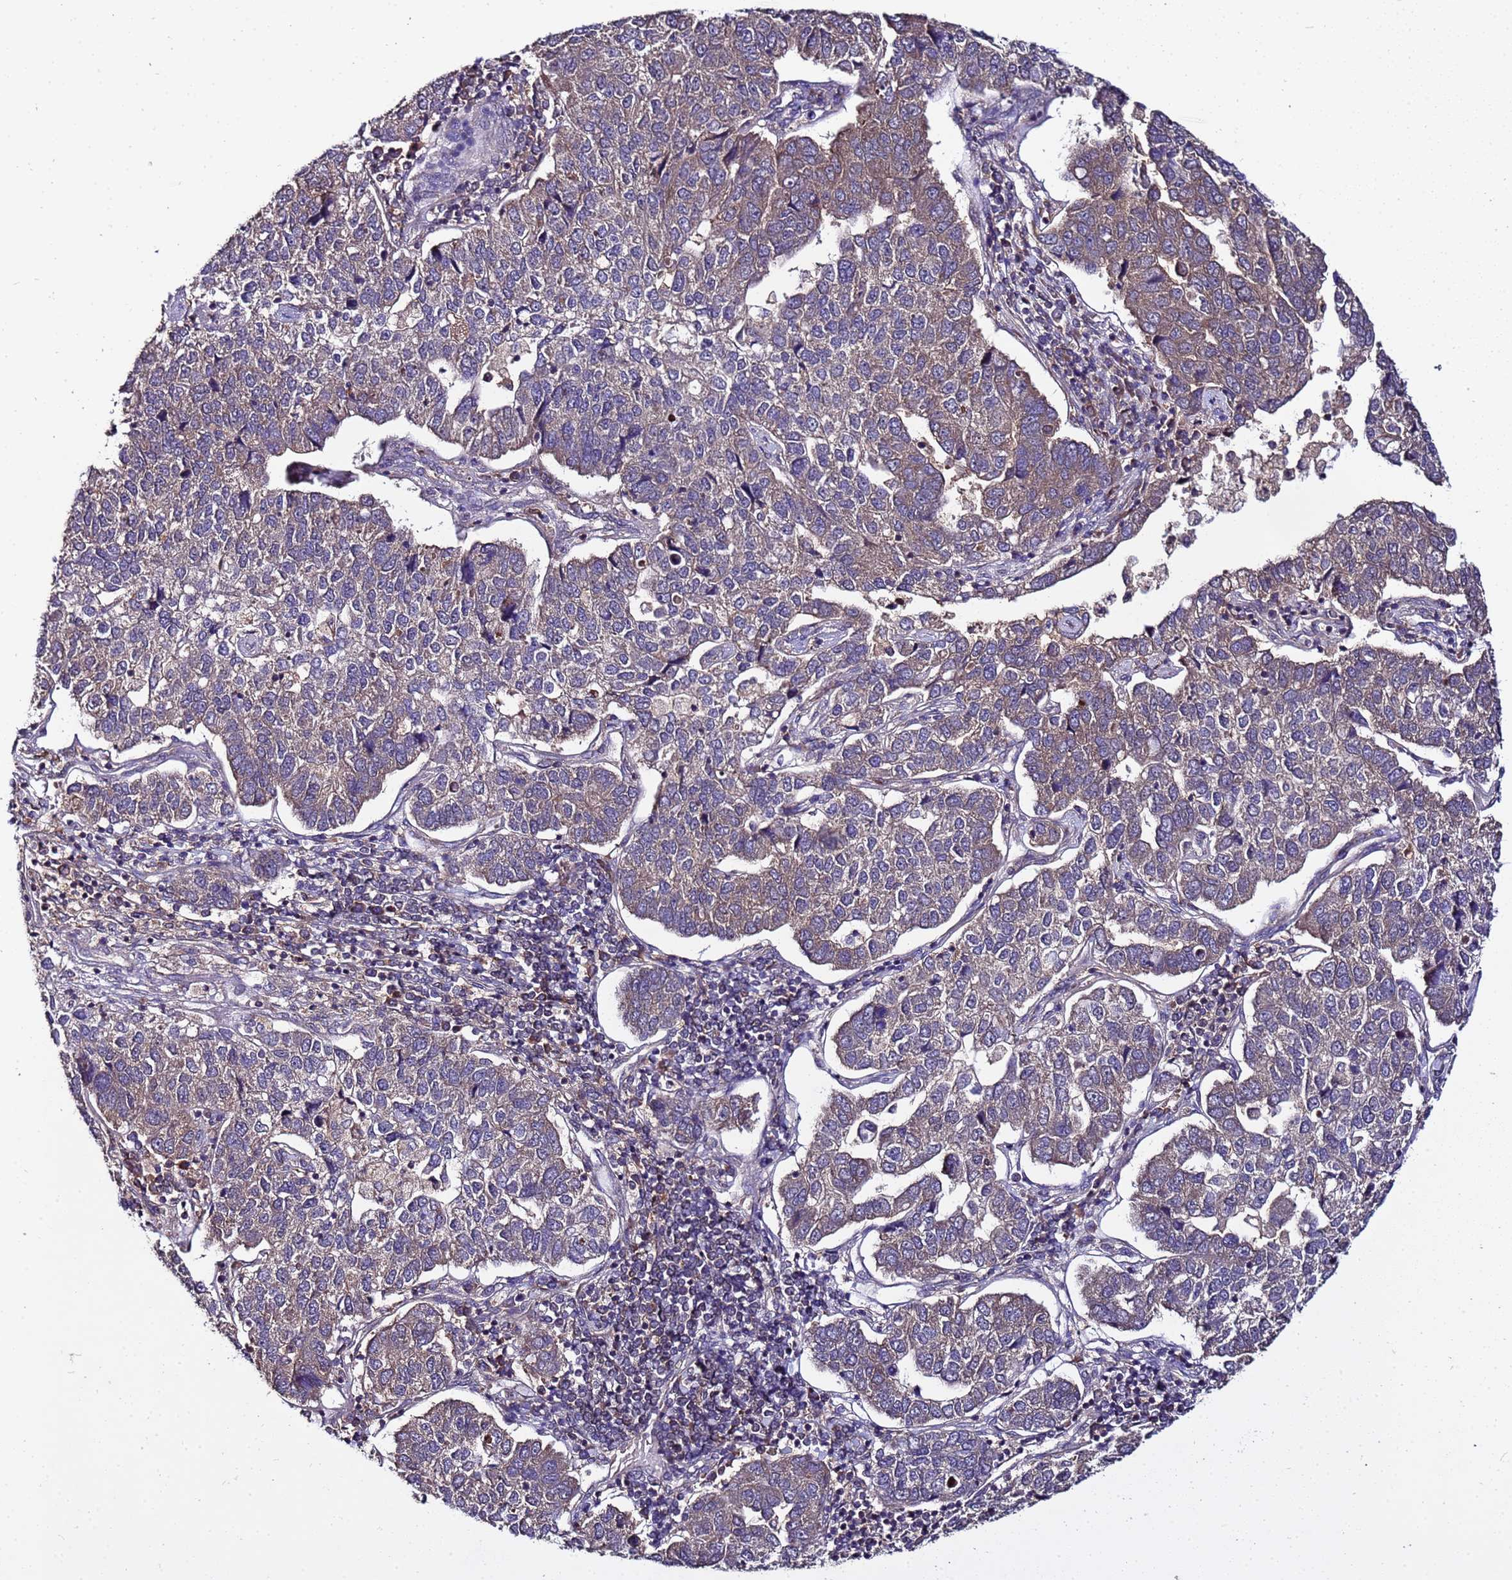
{"staining": {"intensity": "weak", "quantity": "25%-75%", "location": "cytoplasmic/membranous"}, "tissue": "pancreatic cancer", "cell_type": "Tumor cells", "image_type": "cancer", "snomed": [{"axis": "morphology", "description": "Adenocarcinoma, NOS"}, {"axis": "topography", "description": "Pancreas"}], "caption": "IHC micrograph of human pancreatic cancer (adenocarcinoma) stained for a protein (brown), which reveals low levels of weak cytoplasmic/membranous staining in about 25%-75% of tumor cells.", "gene": "GSPT2", "patient": {"sex": "female", "age": 61}}